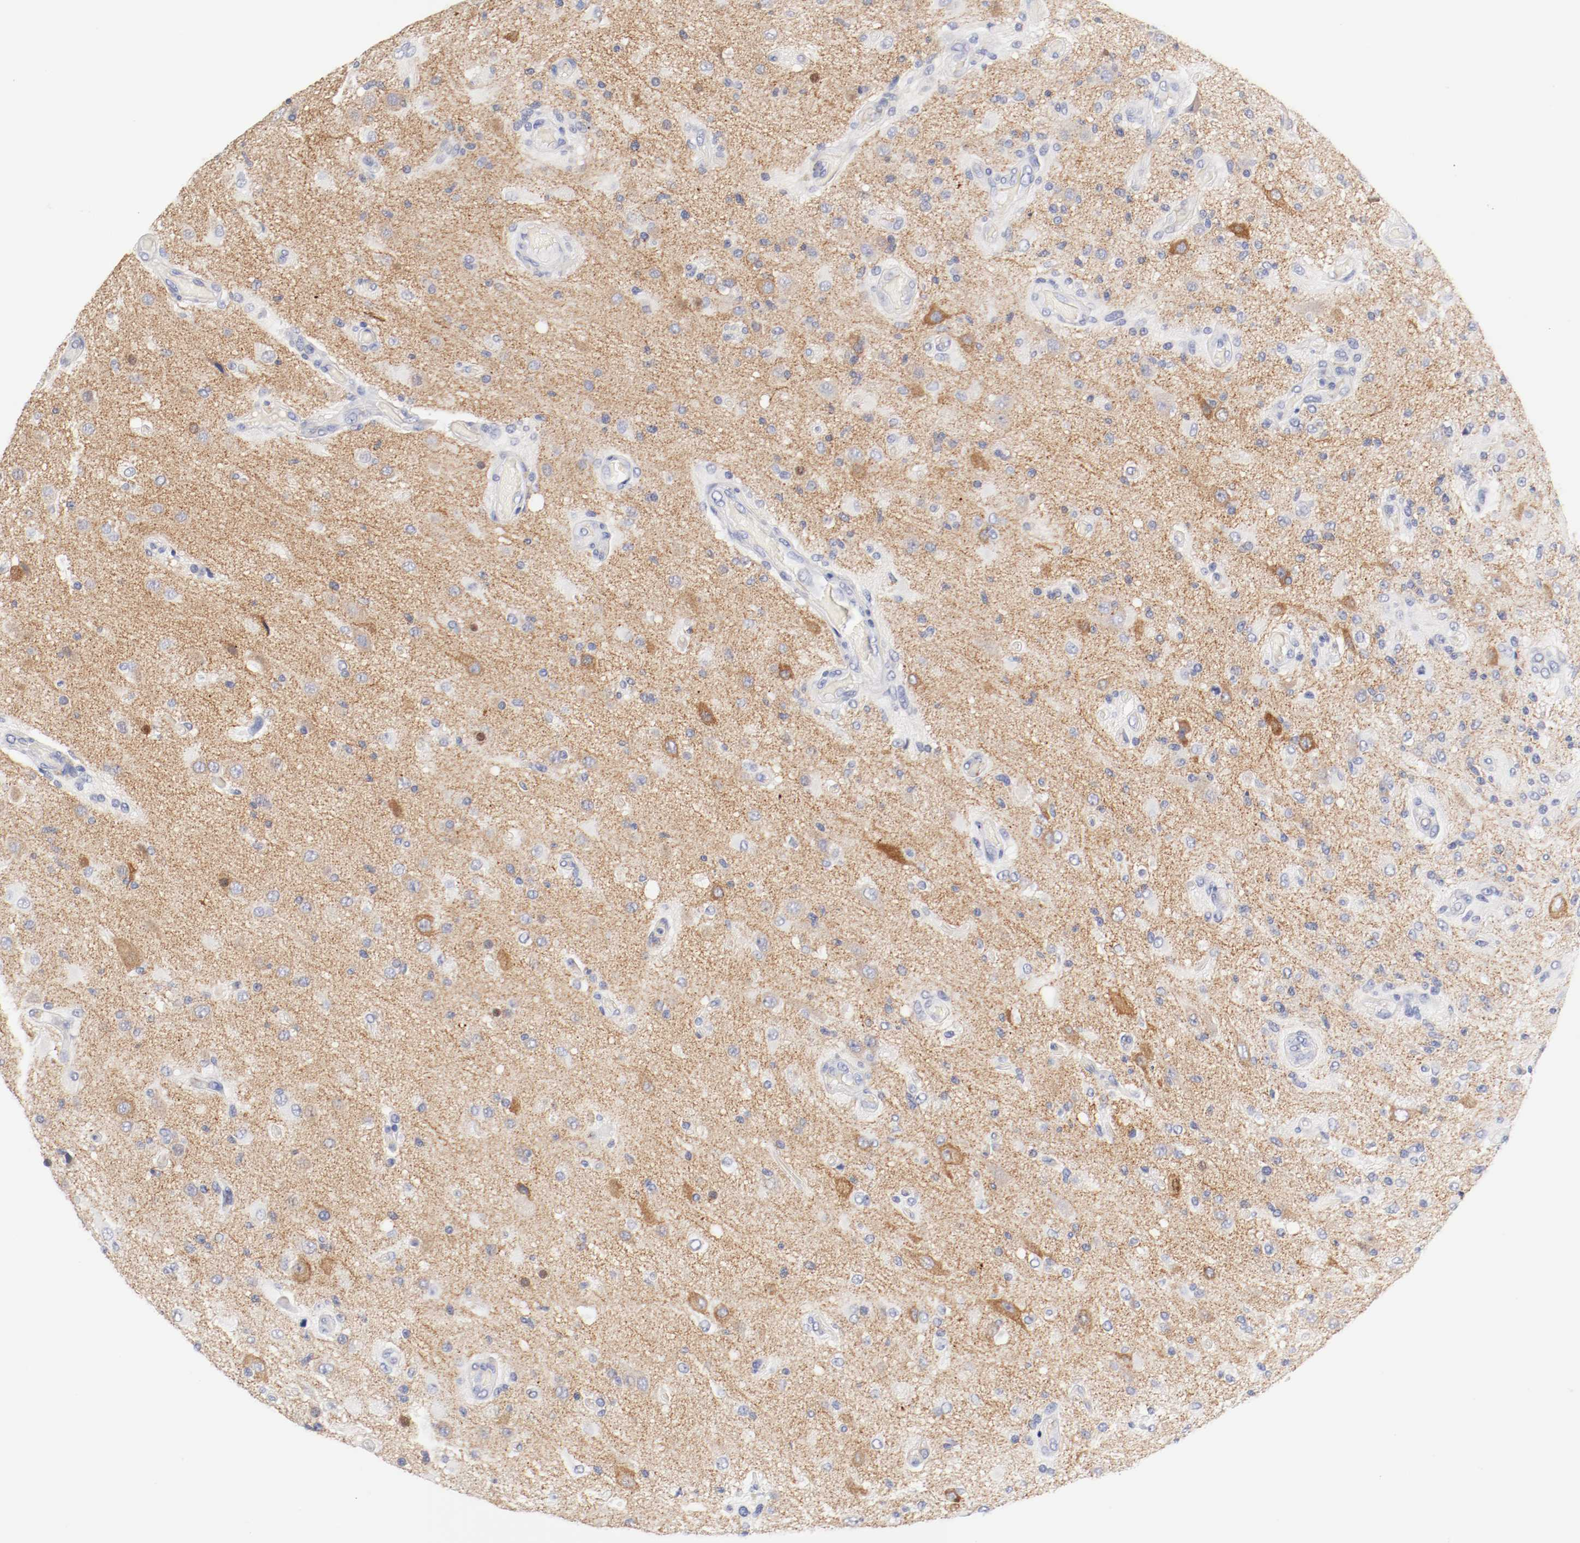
{"staining": {"intensity": "negative", "quantity": "none", "location": "none"}, "tissue": "glioma", "cell_type": "Tumor cells", "image_type": "cancer", "snomed": [{"axis": "morphology", "description": "Normal tissue, NOS"}, {"axis": "morphology", "description": "Glioma, malignant, High grade"}, {"axis": "topography", "description": "Cerebral cortex"}], "caption": "Immunohistochemistry (IHC) of human glioma exhibits no expression in tumor cells. (Stains: DAB (3,3'-diaminobenzidine) immunohistochemistry with hematoxylin counter stain, Microscopy: brightfield microscopy at high magnification).", "gene": "HOMER1", "patient": {"sex": "male", "age": 77}}